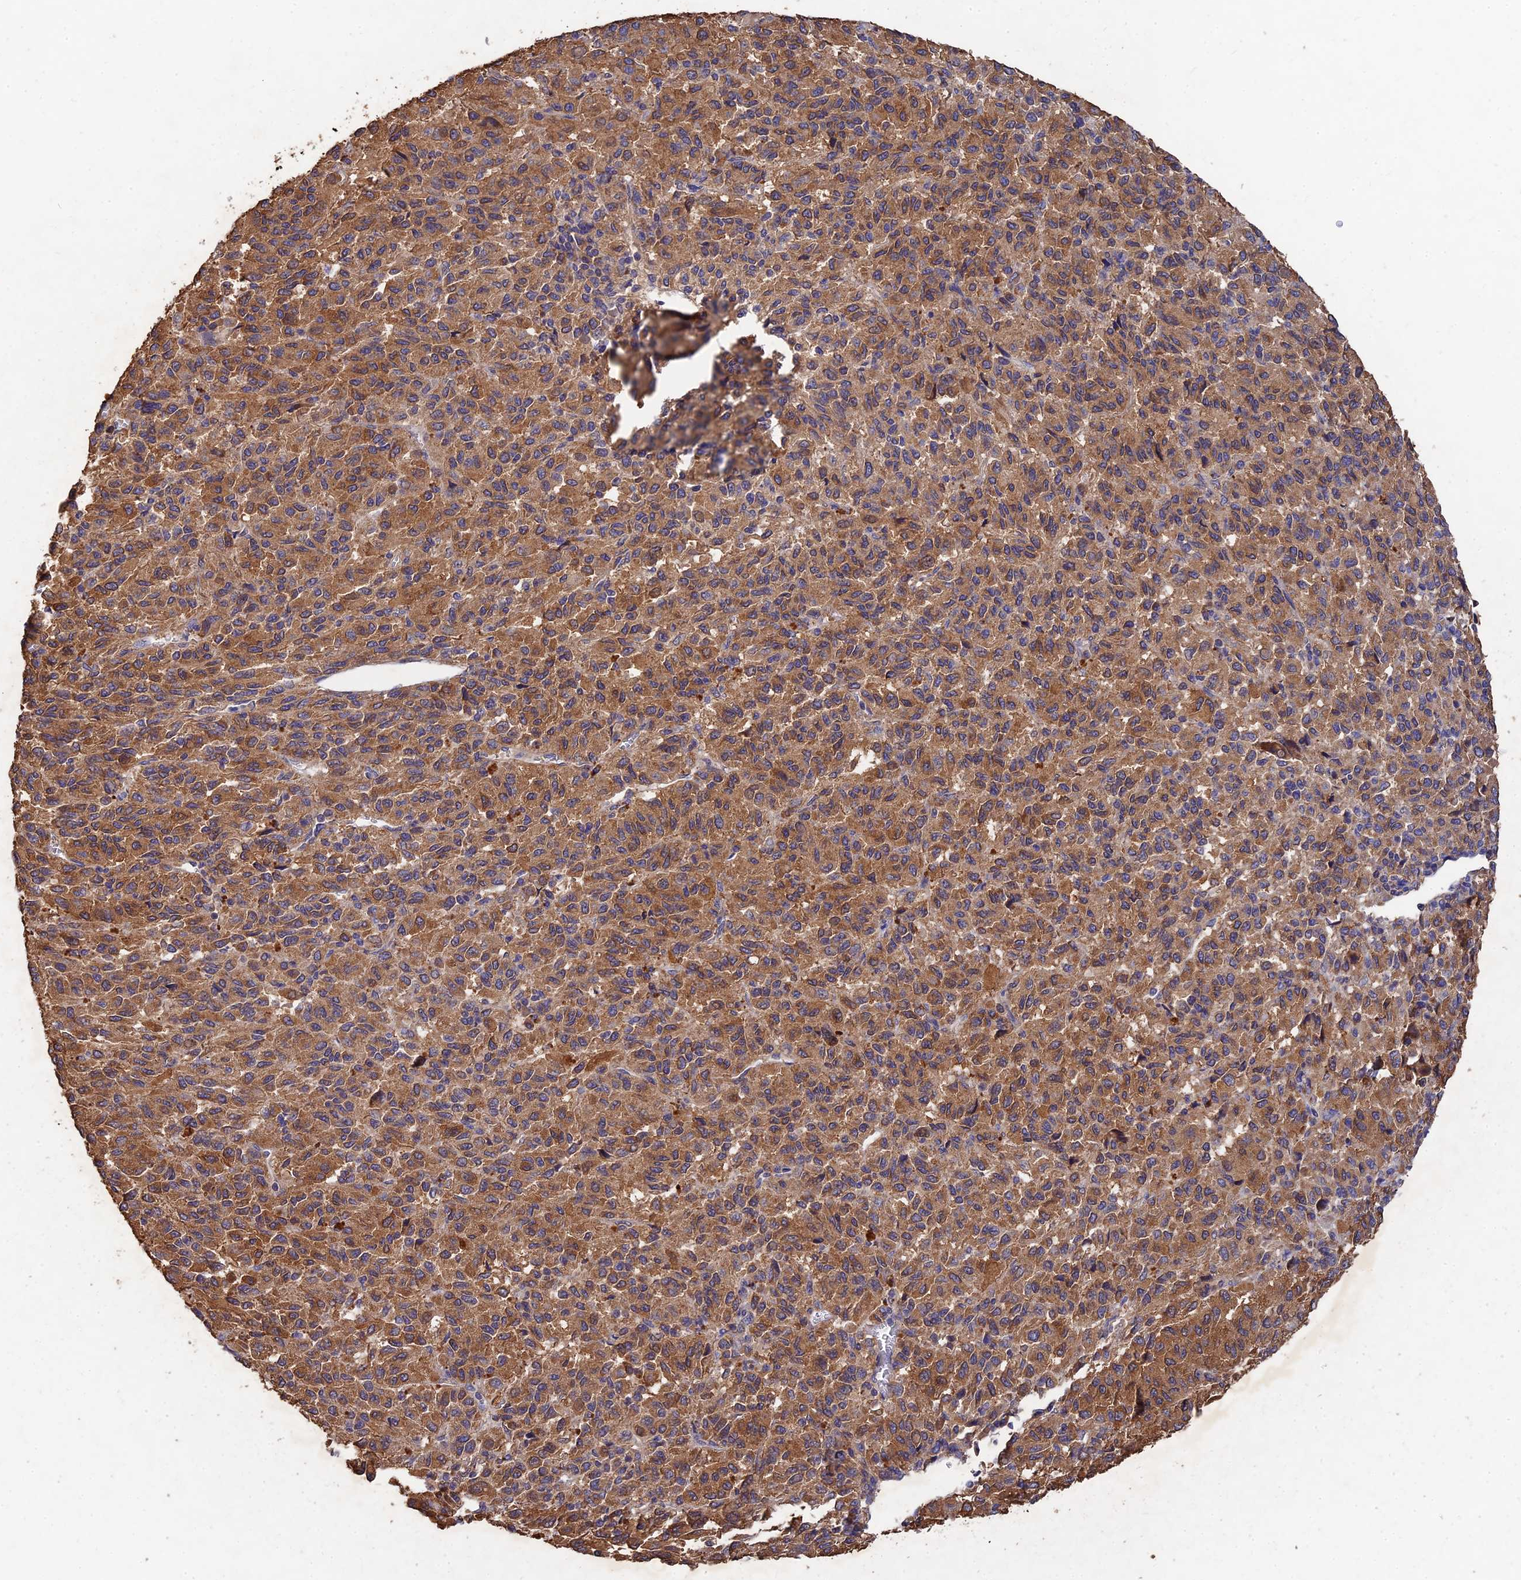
{"staining": {"intensity": "moderate", "quantity": ">75%", "location": "cytoplasmic/membranous"}, "tissue": "melanoma", "cell_type": "Tumor cells", "image_type": "cancer", "snomed": [{"axis": "morphology", "description": "Malignant melanoma, Metastatic site"}, {"axis": "topography", "description": "Lung"}], "caption": "An image of melanoma stained for a protein reveals moderate cytoplasmic/membranous brown staining in tumor cells.", "gene": "SLC38A11", "patient": {"sex": "male", "age": 64}}